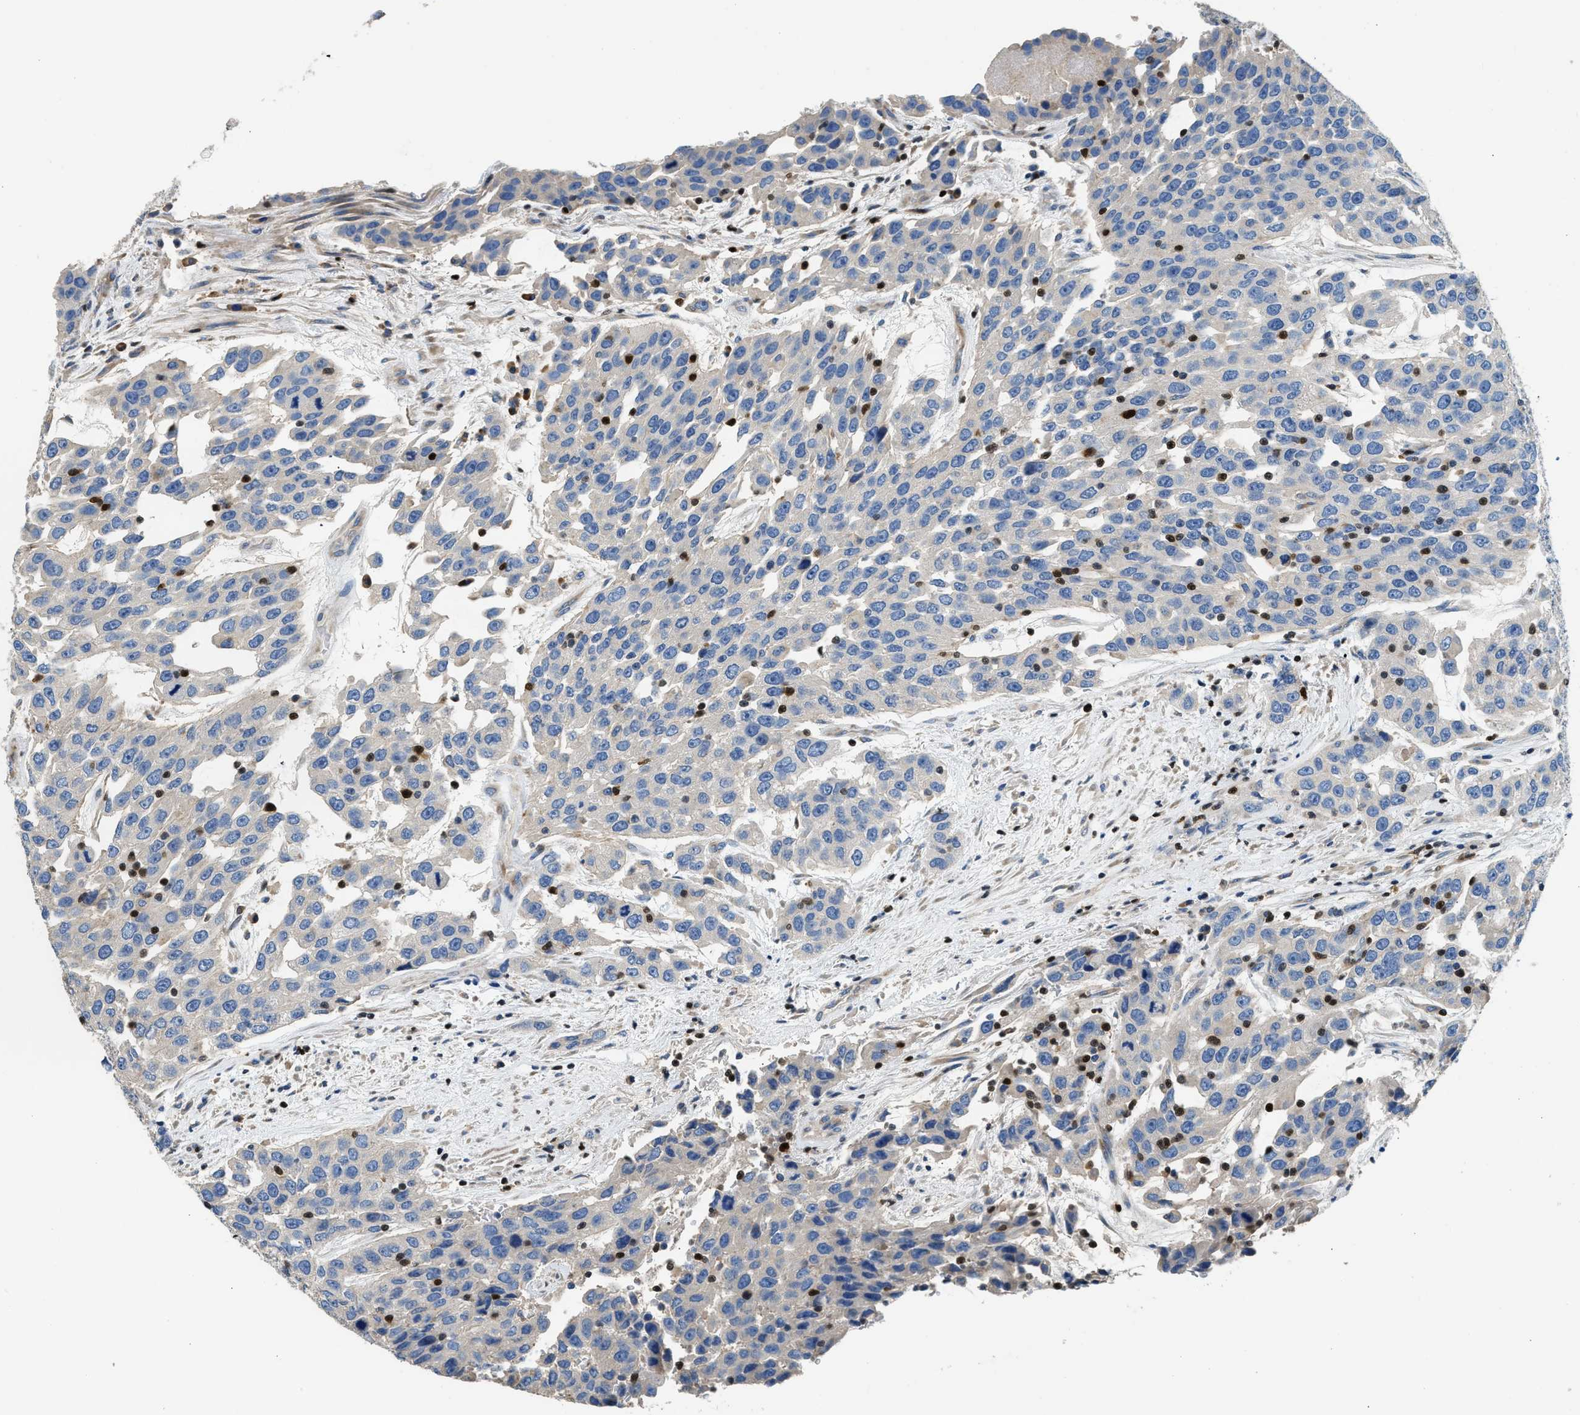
{"staining": {"intensity": "negative", "quantity": "none", "location": "none"}, "tissue": "urothelial cancer", "cell_type": "Tumor cells", "image_type": "cancer", "snomed": [{"axis": "morphology", "description": "Urothelial carcinoma, High grade"}, {"axis": "topography", "description": "Urinary bladder"}], "caption": "Immunohistochemistry photomicrograph of human urothelial cancer stained for a protein (brown), which displays no positivity in tumor cells.", "gene": "TOX", "patient": {"sex": "female", "age": 80}}